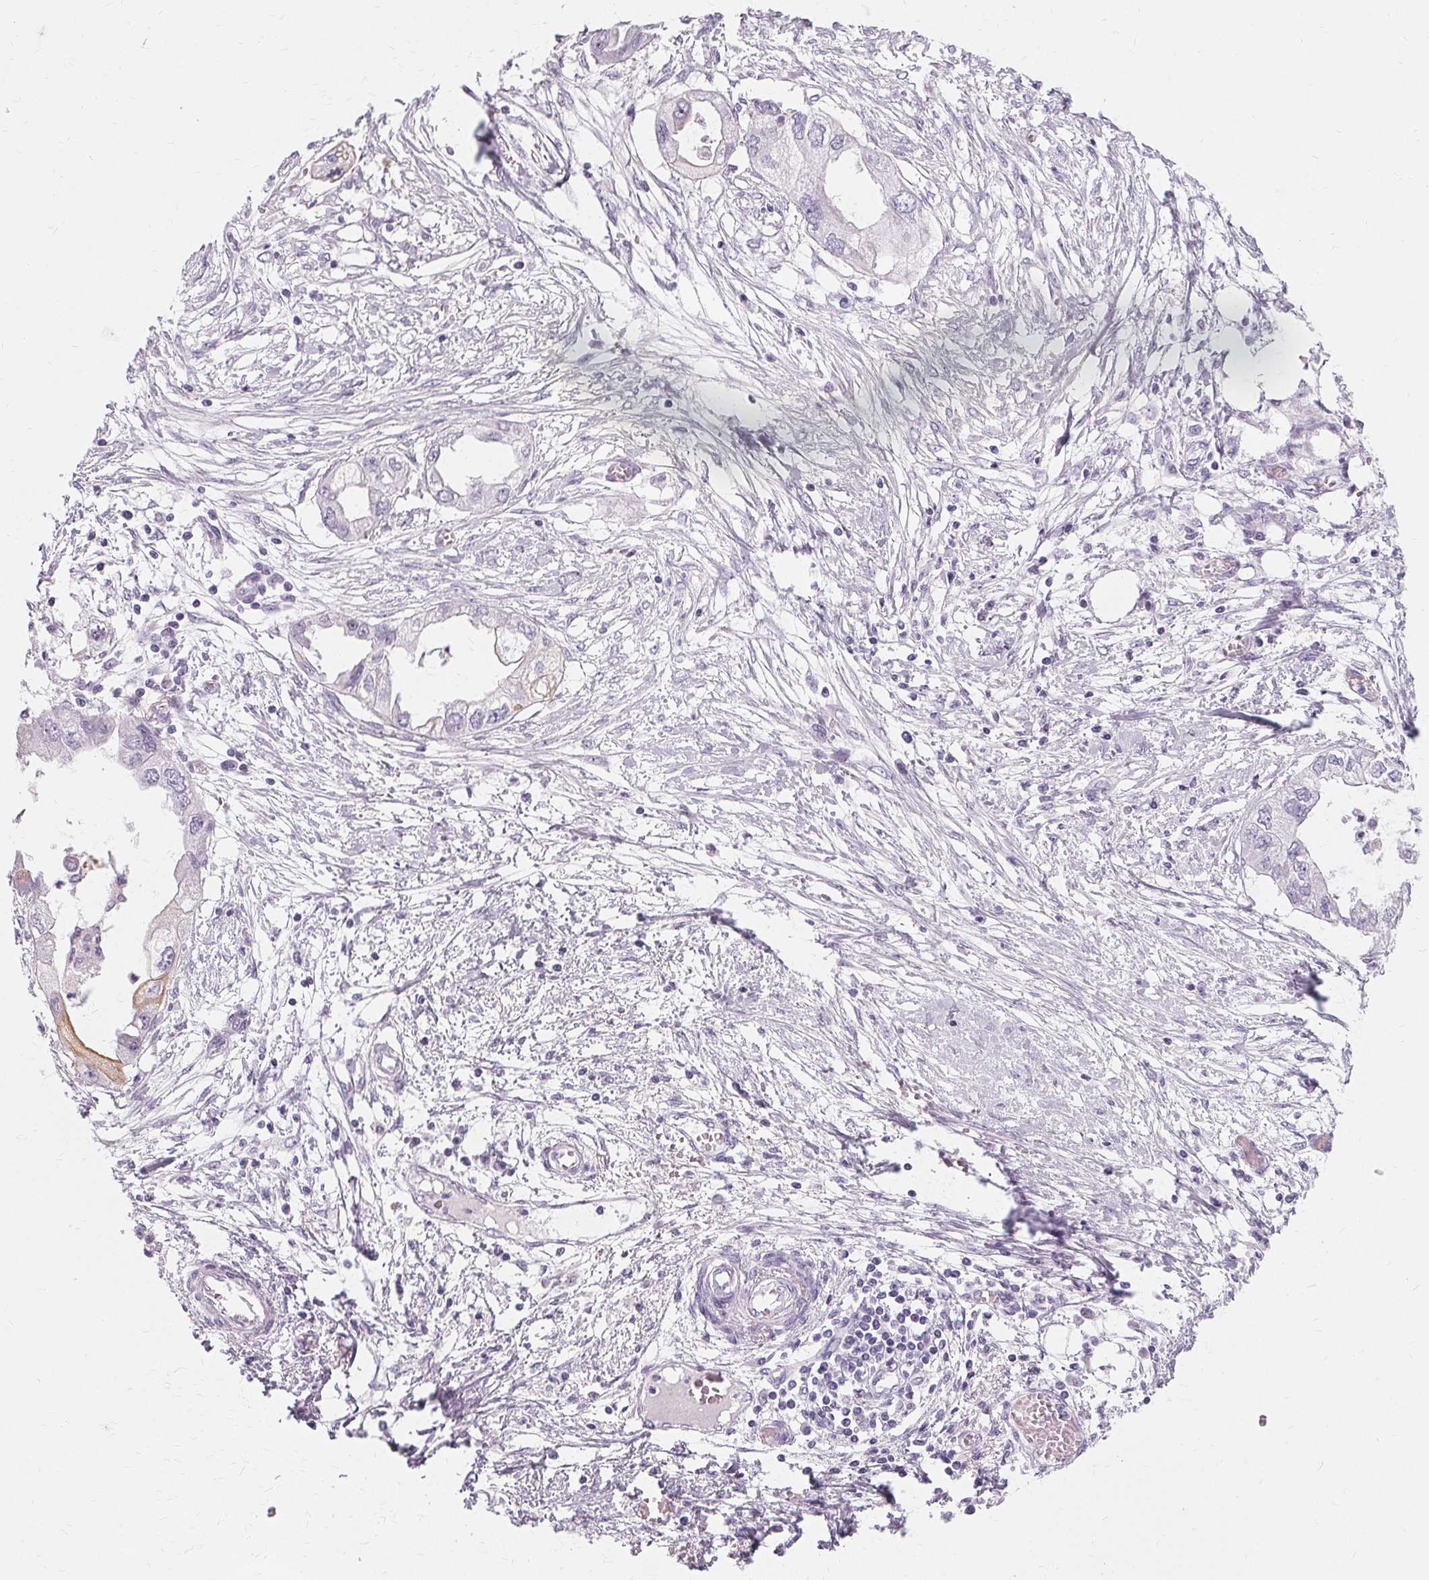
{"staining": {"intensity": "negative", "quantity": "none", "location": "none"}, "tissue": "endometrial cancer", "cell_type": "Tumor cells", "image_type": "cancer", "snomed": [{"axis": "morphology", "description": "Adenocarcinoma, NOS"}, {"axis": "morphology", "description": "Adenocarcinoma, metastatic, NOS"}, {"axis": "topography", "description": "Adipose tissue"}, {"axis": "topography", "description": "Endometrium"}], "caption": "Endometrial metastatic adenocarcinoma was stained to show a protein in brown. There is no significant expression in tumor cells.", "gene": "KRT6C", "patient": {"sex": "female", "age": 67}}